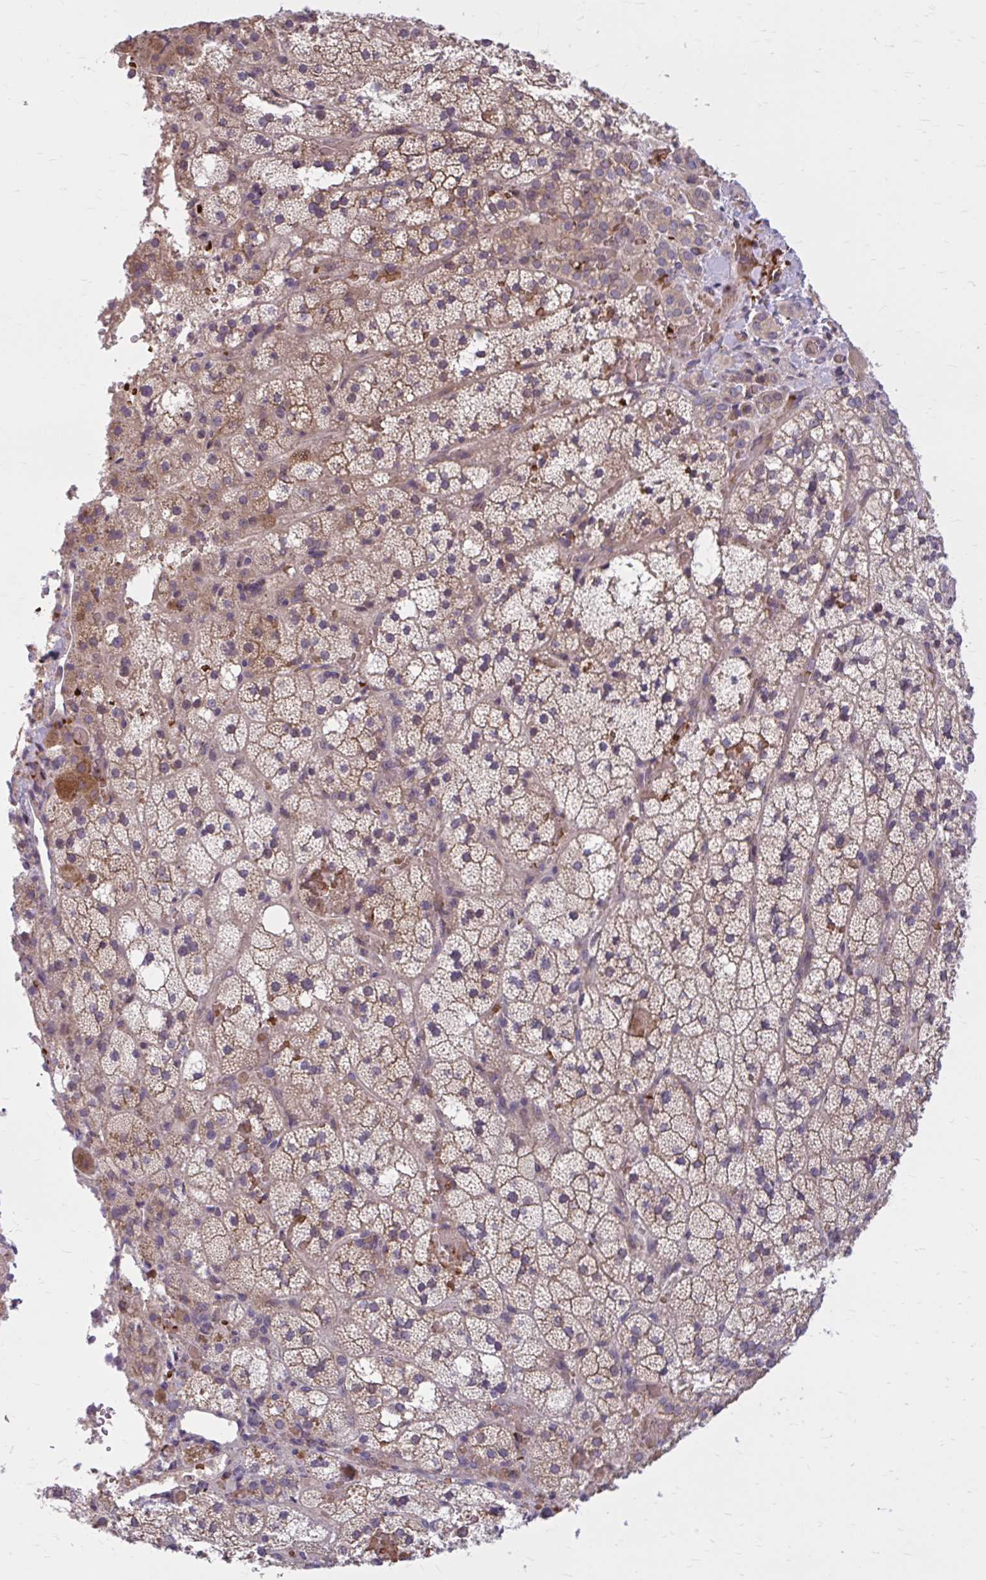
{"staining": {"intensity": "moderate", "quantity": ">75%", "location": "cytoplasmic/membranous"}, "tissue": "adrenal gland", "cell_type": "Glandular cells", "image_type": "normal", "snomed": [{"axis": "morphology", "description": "Normal tissue, NOS"}, {"axis": "topography", "description": "Adrenal gland"}], "caption": "DAB (3,3'-diaminobenzidine) immunohistochemical staining of unremarkable adrenal gland demonstrates moderate cytoplasmic/membranous protein expression in approximately >75% of glandular cells.", "gene": "SNF8", "patient": {"sex": "male", "age": 53}}